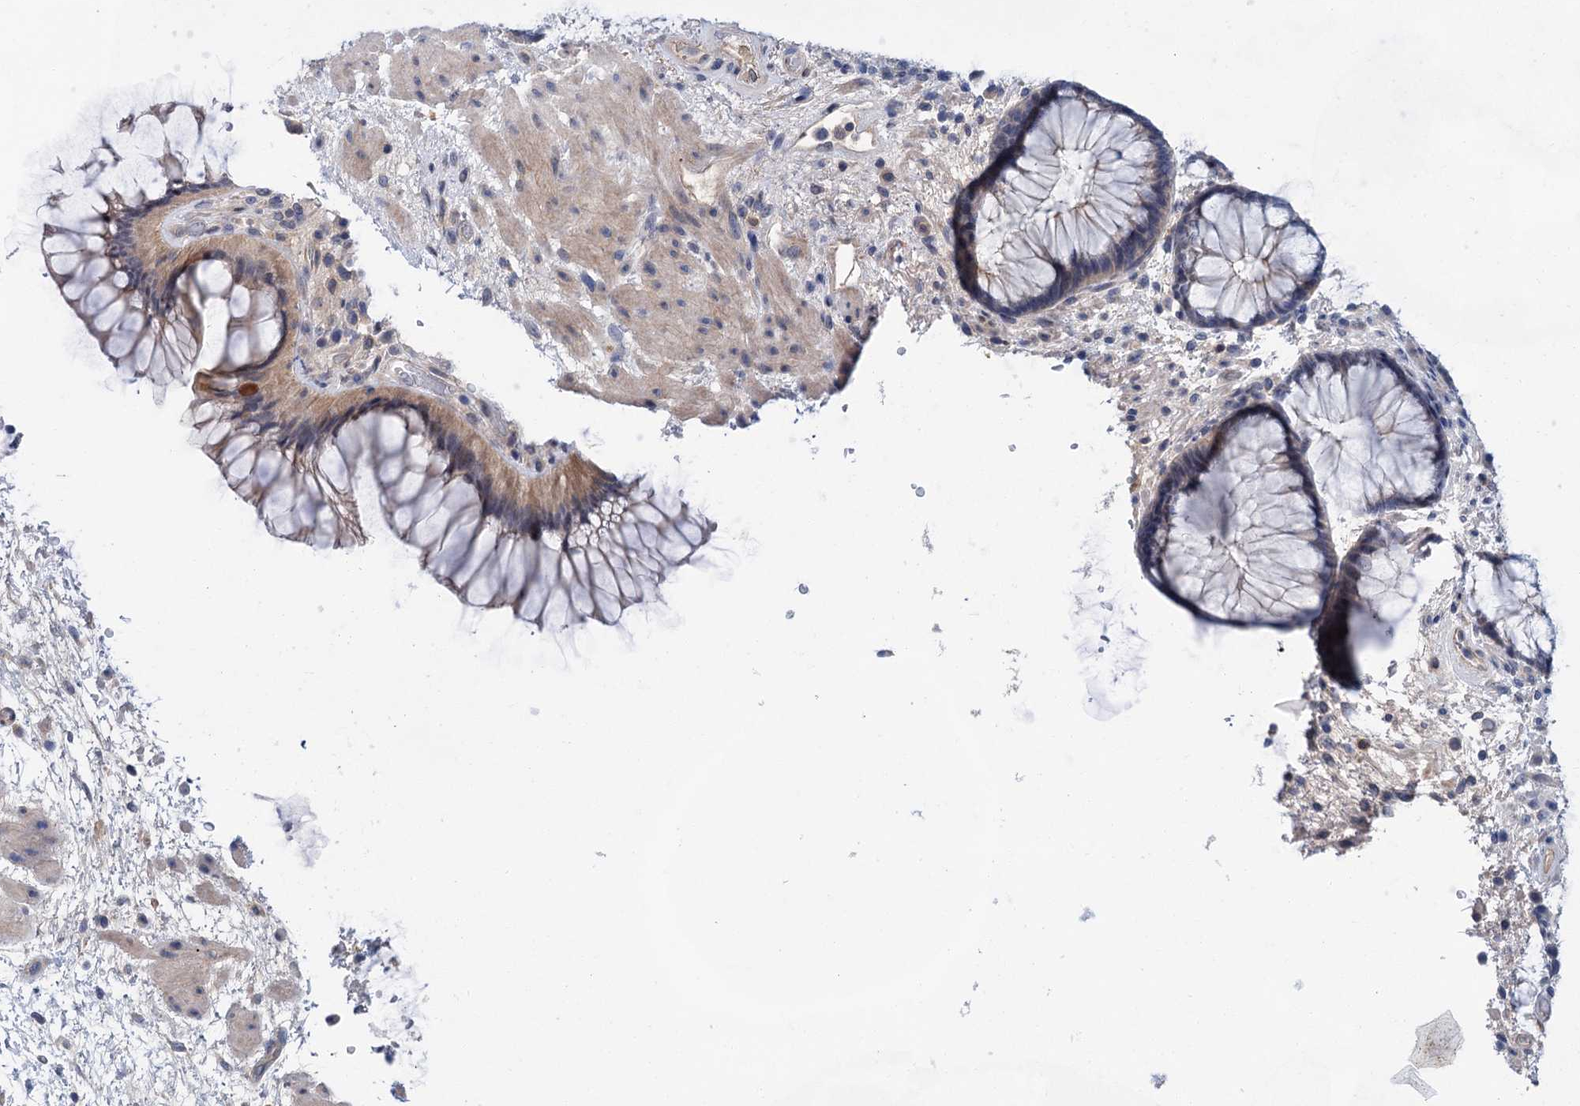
{"staining": {"intensity": "weak", "quantity": ">75%", "location": "cytoplasmic/membranous"}, "tissue": "rectum", "cell_type": "Glandular cells", "image_type": "normal", "snomed": [{"axis": "morphology", "description": "Normal tissue, NOS"}, {"axis": "topography", "description": "Rectum"}], "caption": "Glandular cells reveal weak cytoplasmic/membranous positivity in about >75% of cells in unremarkable rectum. (Brightfield microscopy of DAB IHC at high magnification).", "gene": "MORN3", "patient": {"sex": "male", "age": 51}}